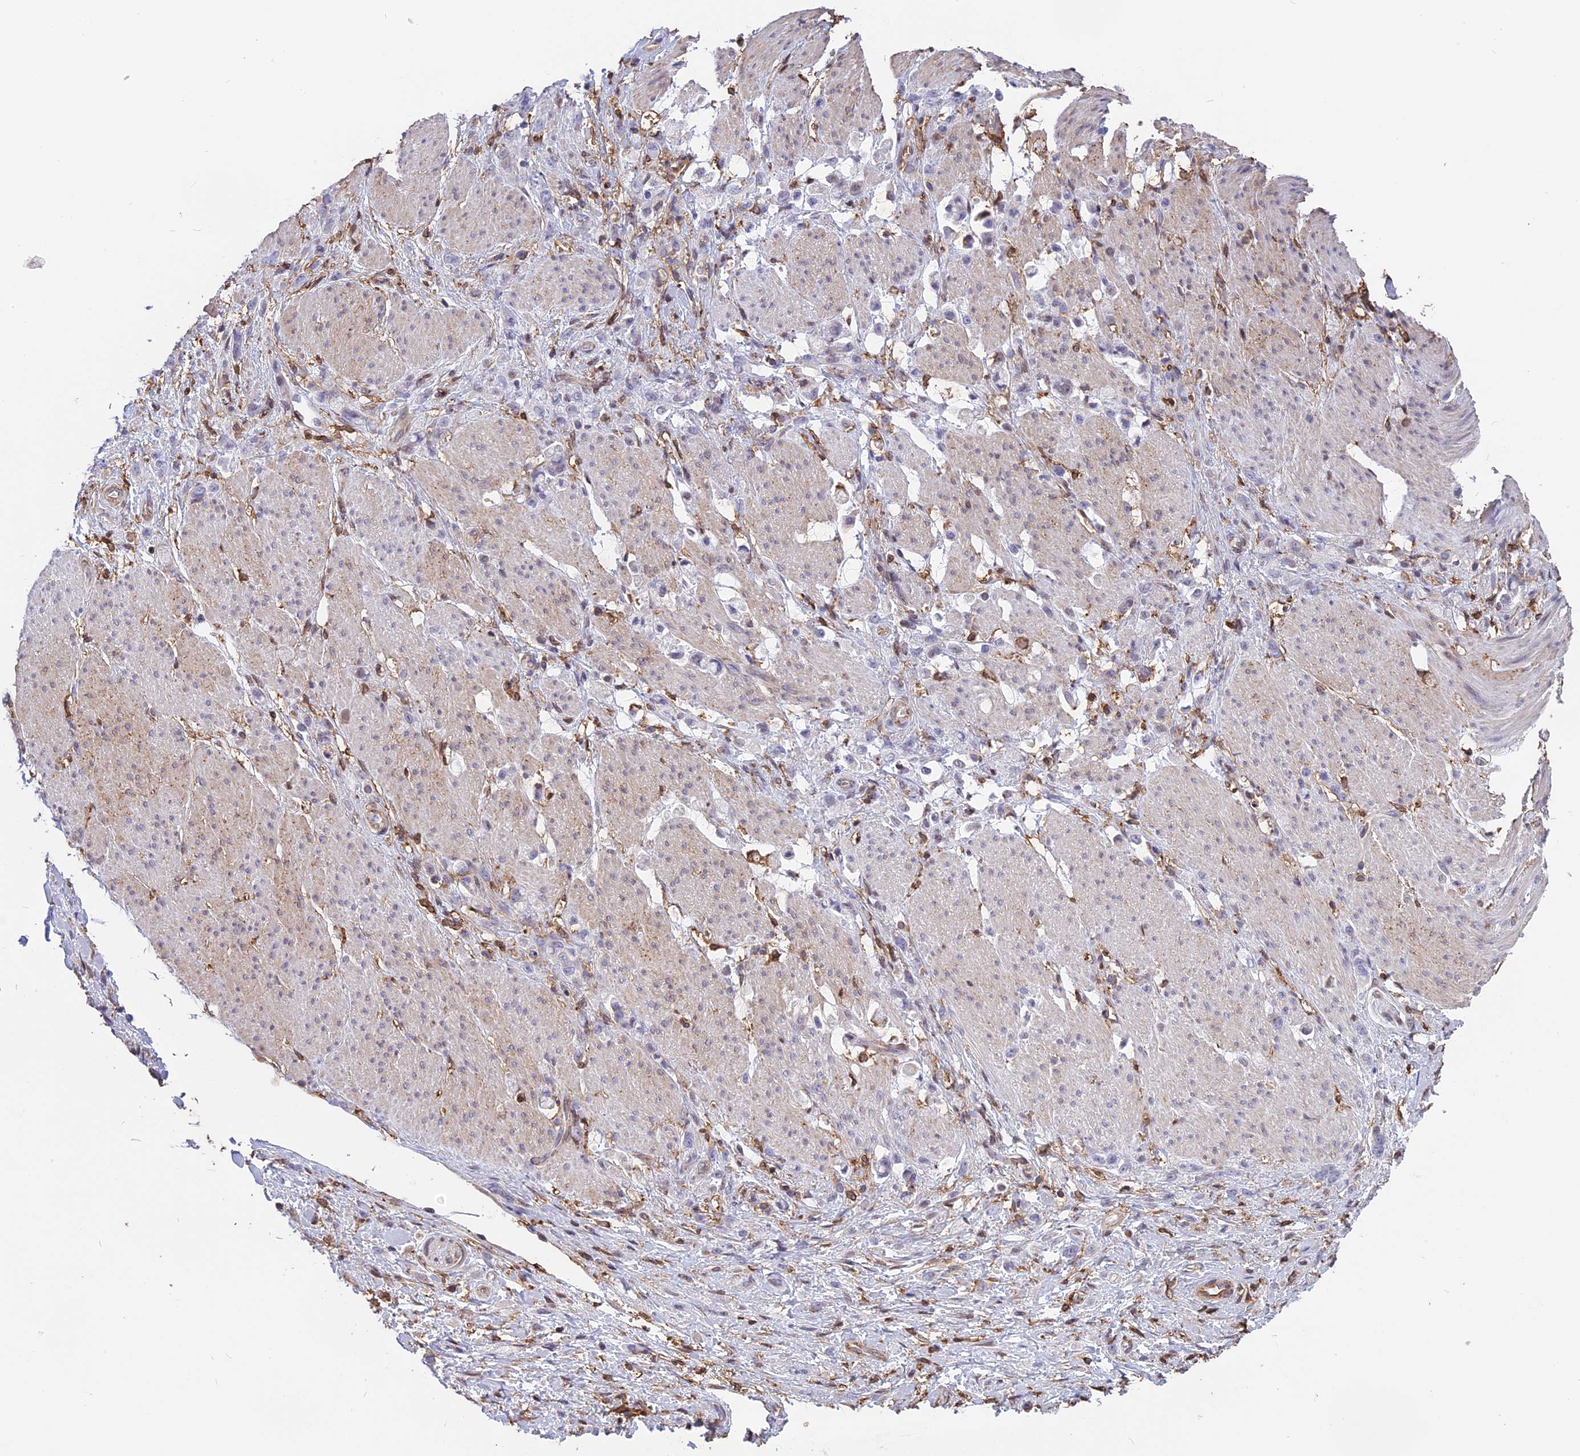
{"staining": {"intensity": "negative", "quantity": "none", "location": "none"}, "tissue": "stomach cancer", "cell_type": "Tumor cells", "image_type": "cancer", "snomed": [{"axis": "morphology", "description": "Adenocarcinoma, NOS"}, {"axis": "topography", "description": "Stomach"}], "caption": "Human stomach cancer stained for a protein using IHC exhibits no expression in tumor cells.", "gene": "TMEM255B", "patient": {"sex": "female", "age": 60}}